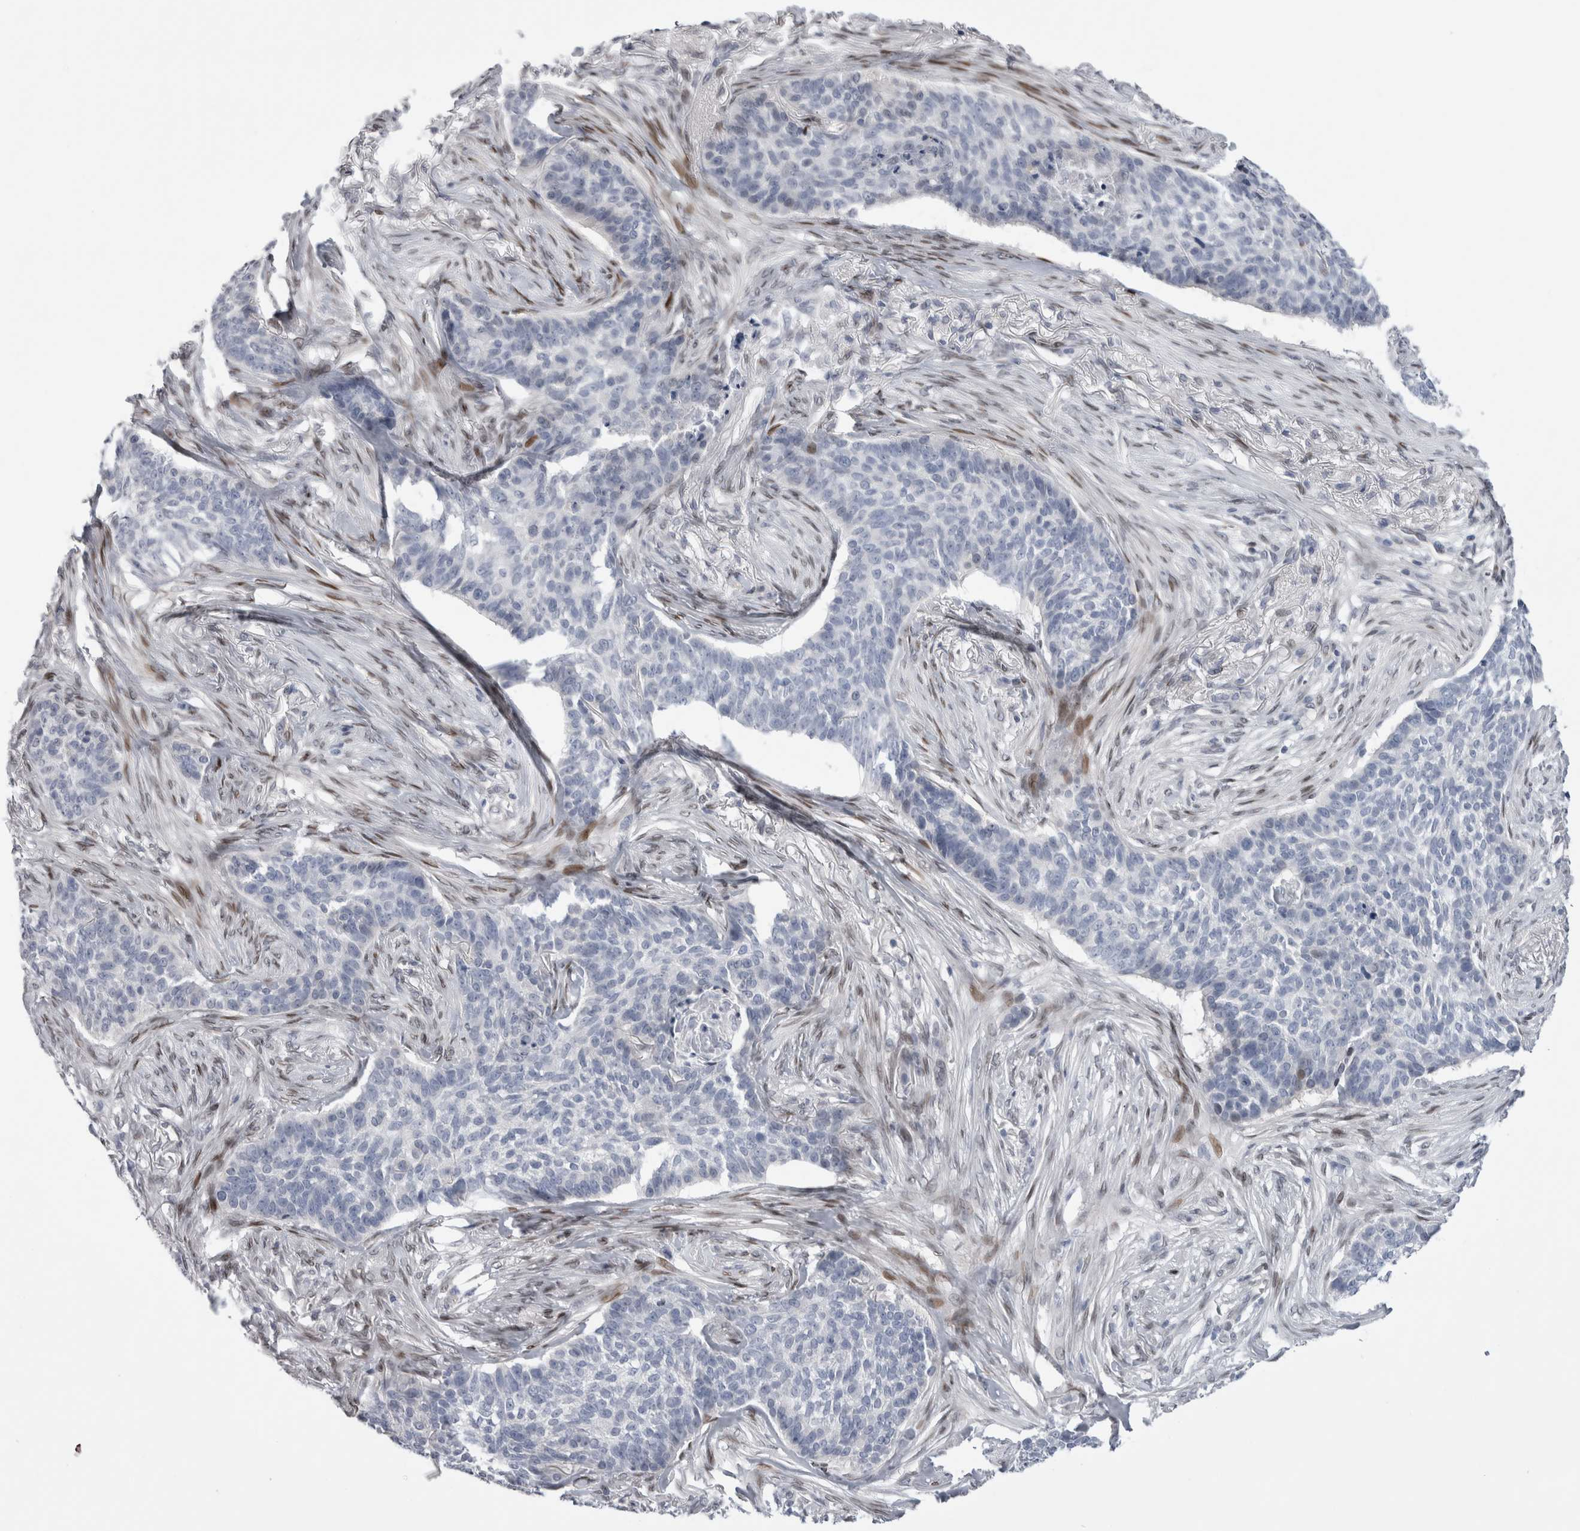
{"staining": {"intensity": "negative", "quantity": "none", "location": "none"}, "tissue": "skin cancer", "cell_type": "Tumor cells", "image_type": "cancer", "snomed": [{"axis": "morphology", "description": "Basal cell carcinoma"}, {"axis": "topography", "description": "Skin"}], "caption": "Immunohistochemistry (IHC) of human skin cancer (basal cell carcinoma) shows no expression in tumor cells.", "gene": "DMTN", "patient": {"sex": "male", "age": 85}}